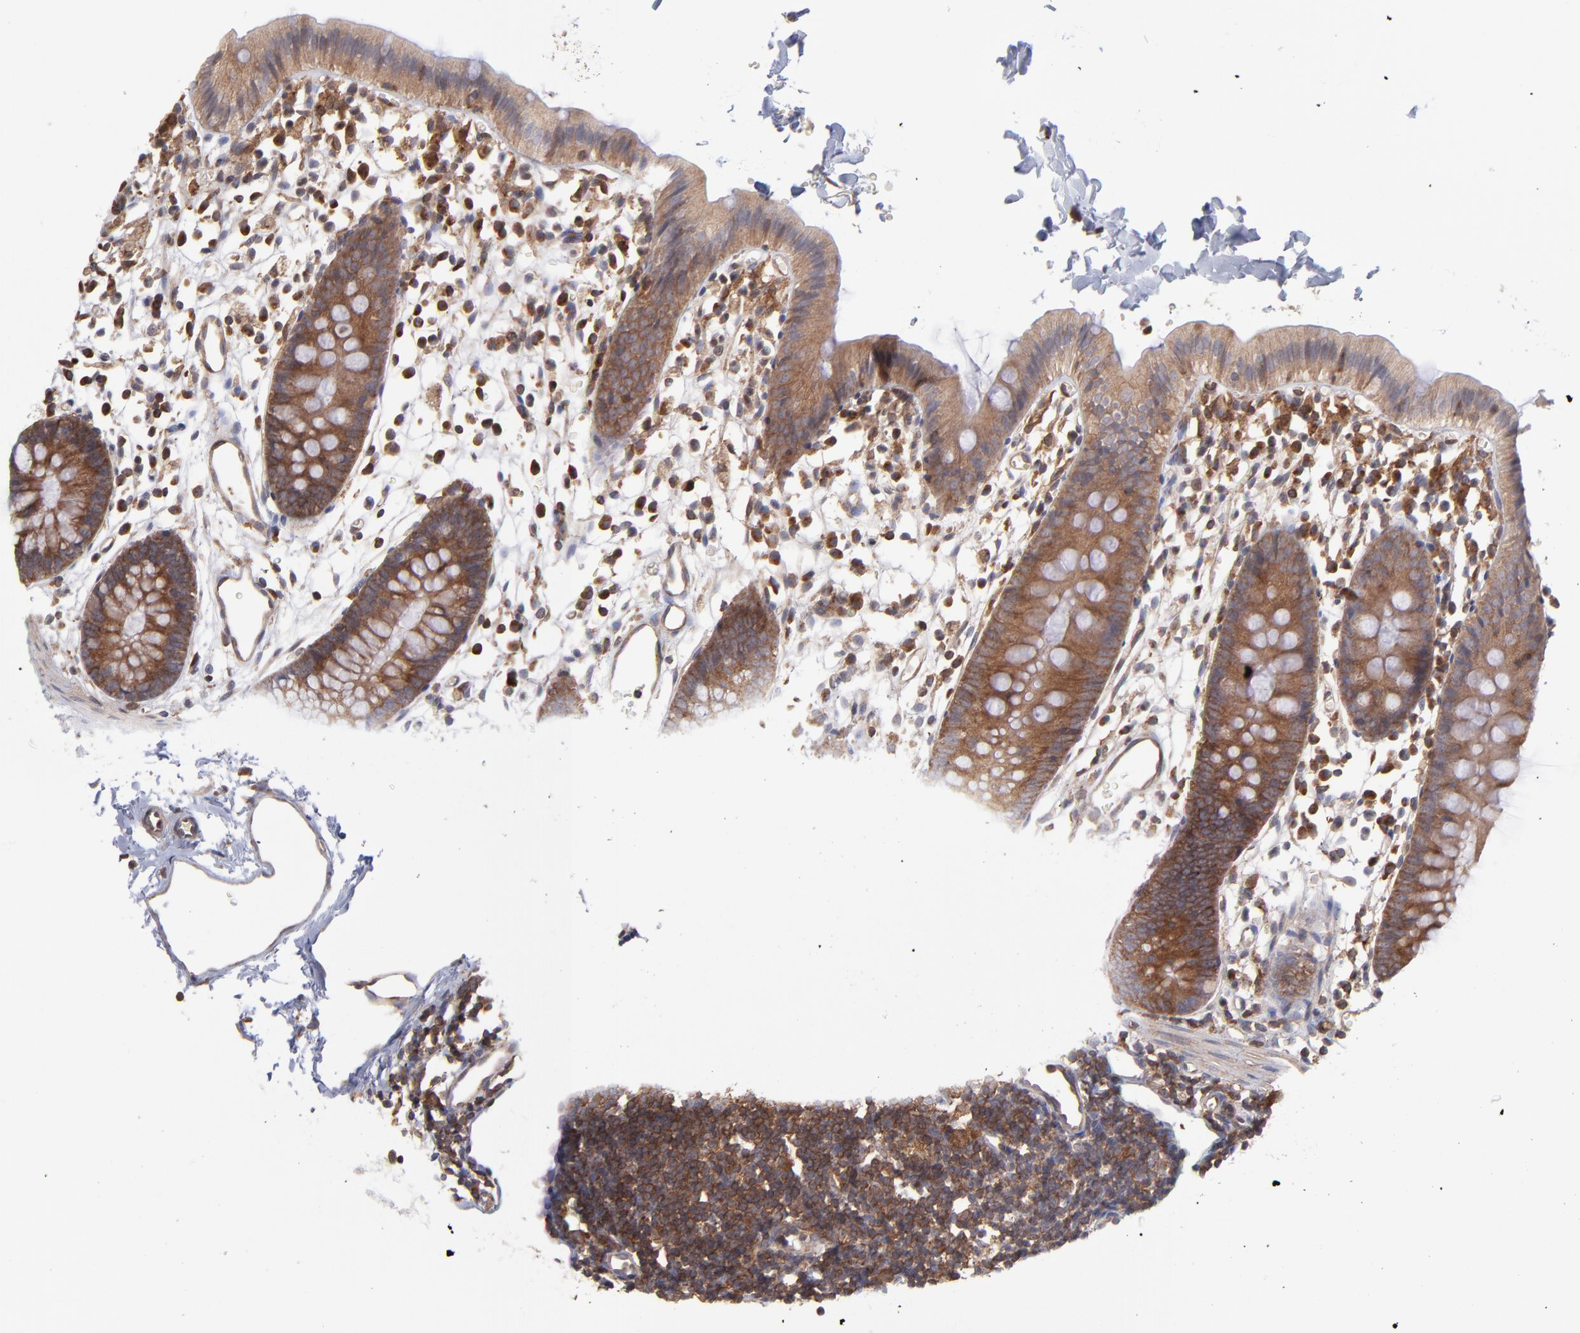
{"staining": {"intensity": "moderate", "quantity": ">75%", "location": "cytoplasmic/membranous"}, "tissue": "colon", "cell_type": "Endothelial cells", "image_type": "normal", "snomed": [{"axis": "morphology", "description": "Normal tissue, NOS"}, {"axis": "topography", "description": "Colon"}], "caption": "Immunohistochemical staining of unremarkable human colon demonstrates medium levels of moderate cytoplasmic/membranous positivity in about >75% of endothelial cells. The staining was performed using DAB (3,3'-diaminobenzidine) to visualize the protein expression in brown, while the nuclei were stained in blue with hematoxylin (Magnification: 20x).", "gene": "MAPRE1", "patient": {"sex": "male", "age": 14}}